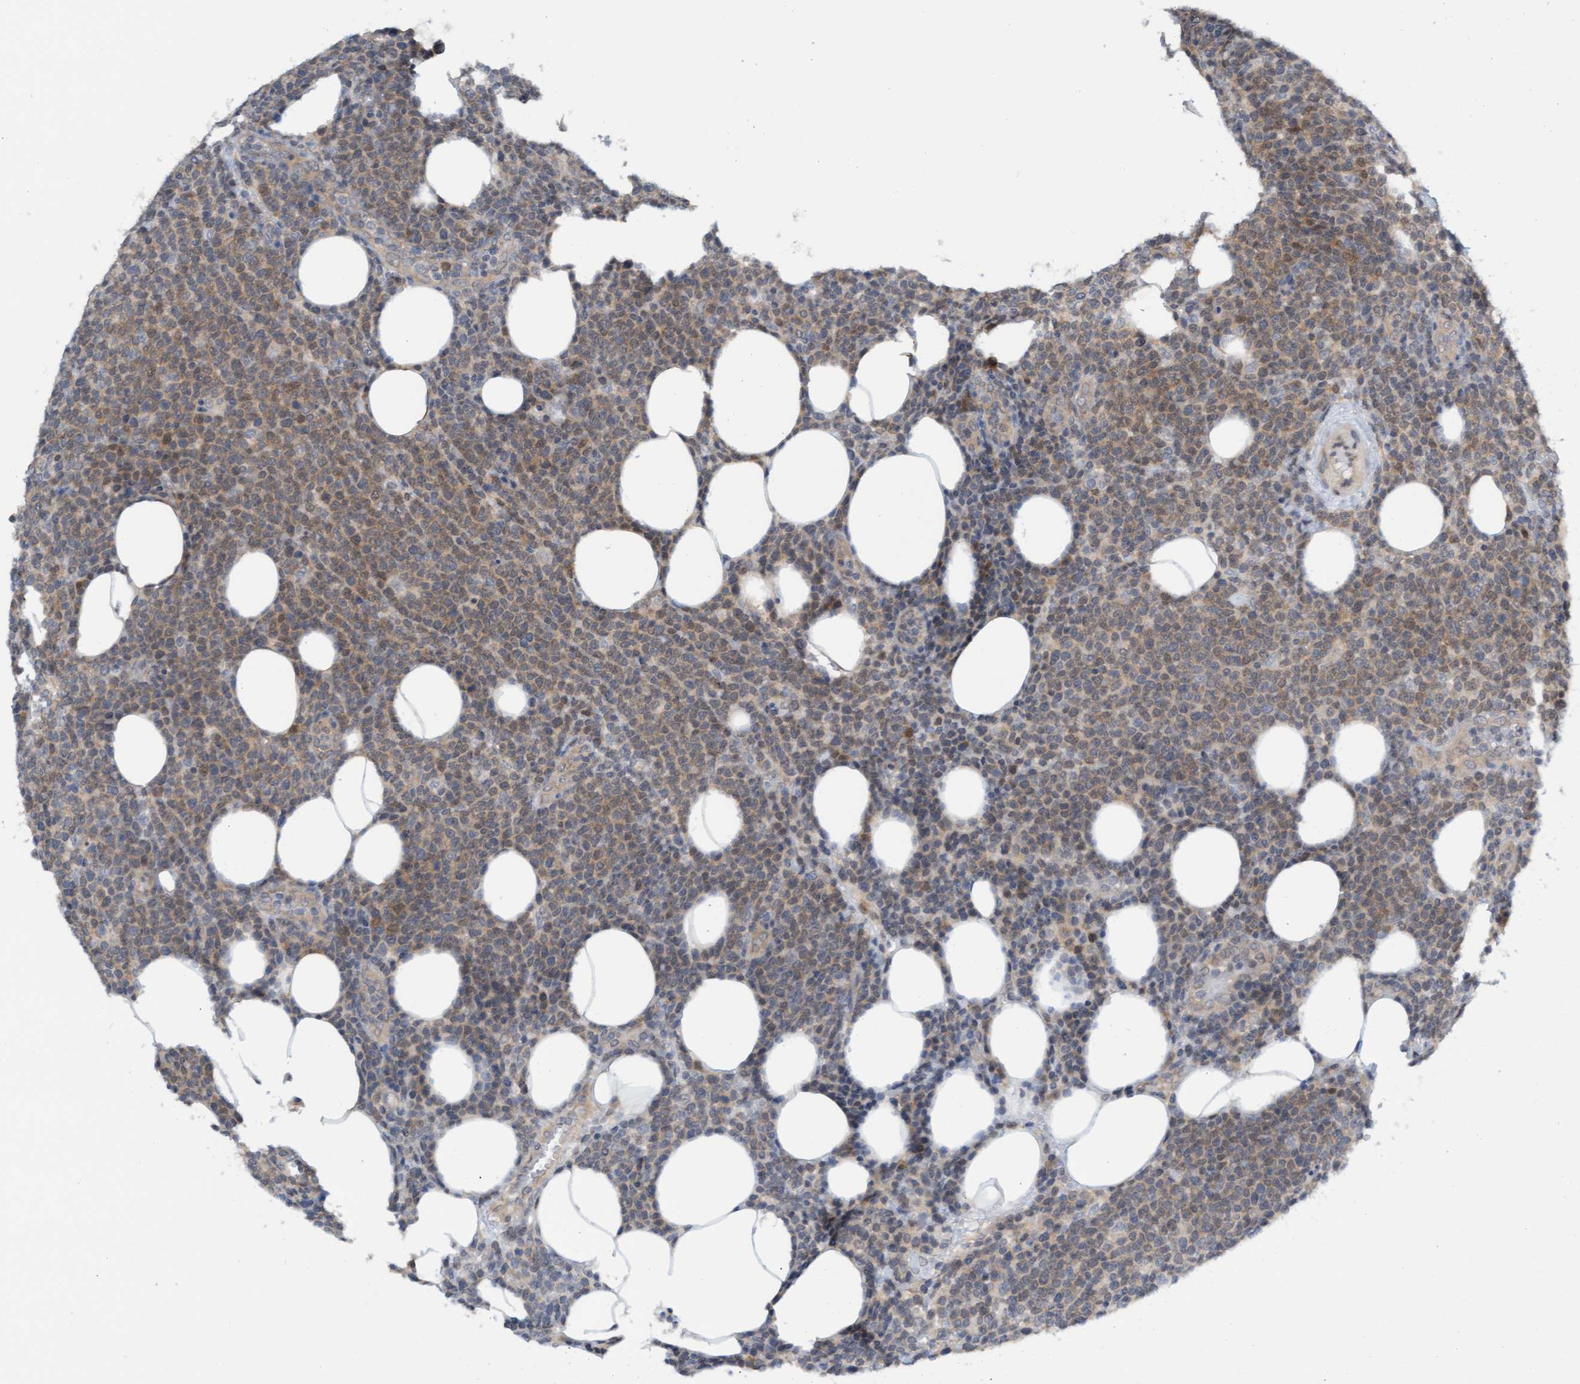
{"staining": {"intensity": "weak", "quantity": ">75%", "location": "cytoplasmic/membranous"}, "tissue": "lymphoma", "cell_type": "Tumor cells", "image_type": "cancer", "snomed": [{"axis": "morphology", "description": "Malignant lymphoma, non-Hodgkin's type, High grade"}, {"axis": "topography", "description": "Lymph node"}], "caption": "Lymphoma was stained to show a protein in brown. There is low levels of weak cytoplasmic/membranous staining in about >75% of tumor cells. (brown staining indicates protein expression, while blue staining denotes nuclei).", "gene": "AMZ2", "patient": {"sex": "male", "age": 61}}